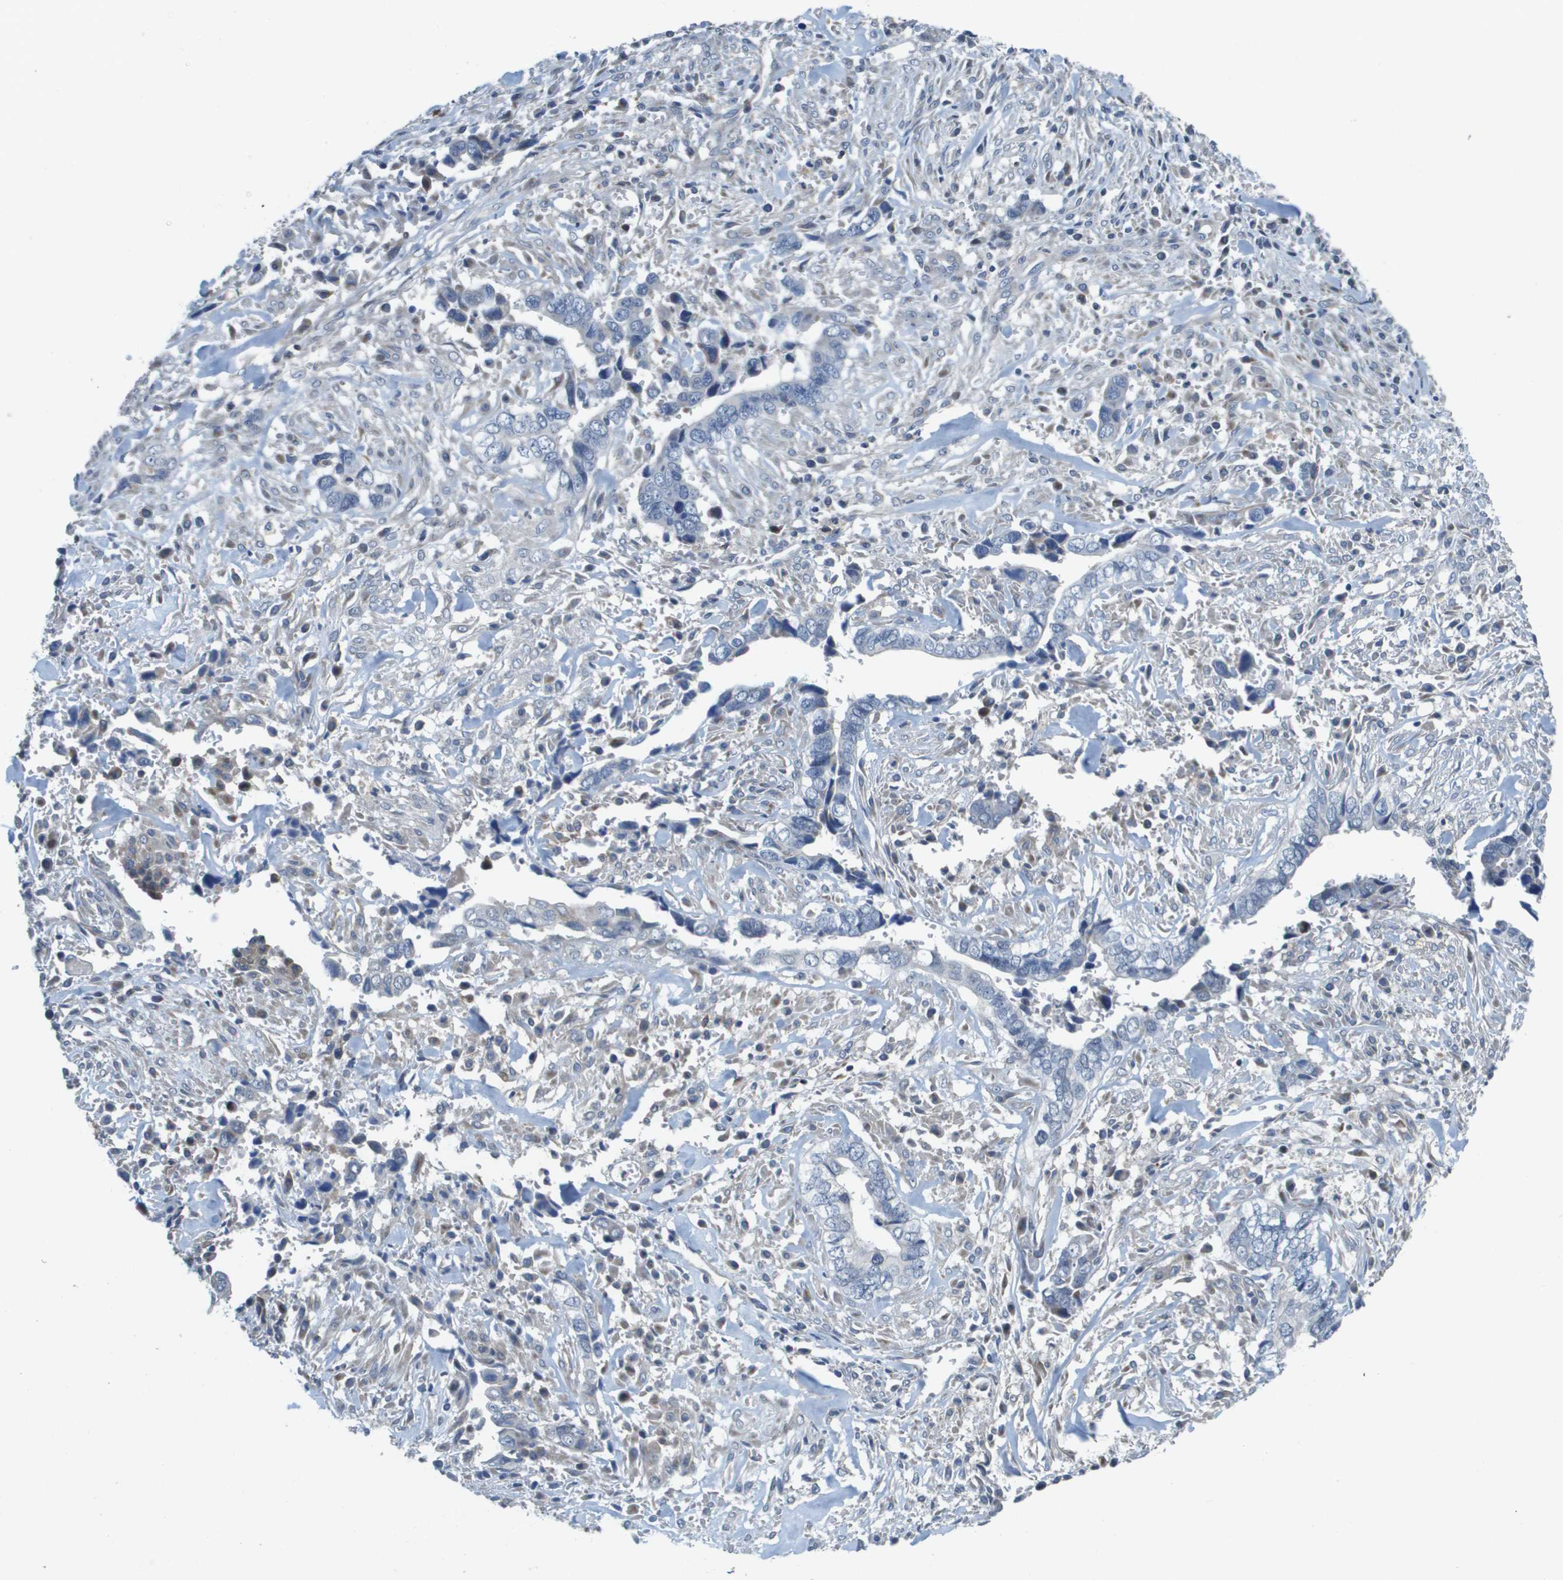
{"staining": {"intensity": "negative", "quantity": "none", "location": "none"}, "tissue": "liver cancer", "cell_type": "Tumor cells", "image_type": "cancer", "snomed": [{"axis": "morphology", "description": "Cholangiocarcinoma"}, {"axis": "topography", "description": "Liver"}], "caption": "The histopathology image shows no significant staining in tumor cells of liver cancer (cholangiocarcinoma).", "gene": "SCN4B", "patient": {"sex": "female", "age": 79}}